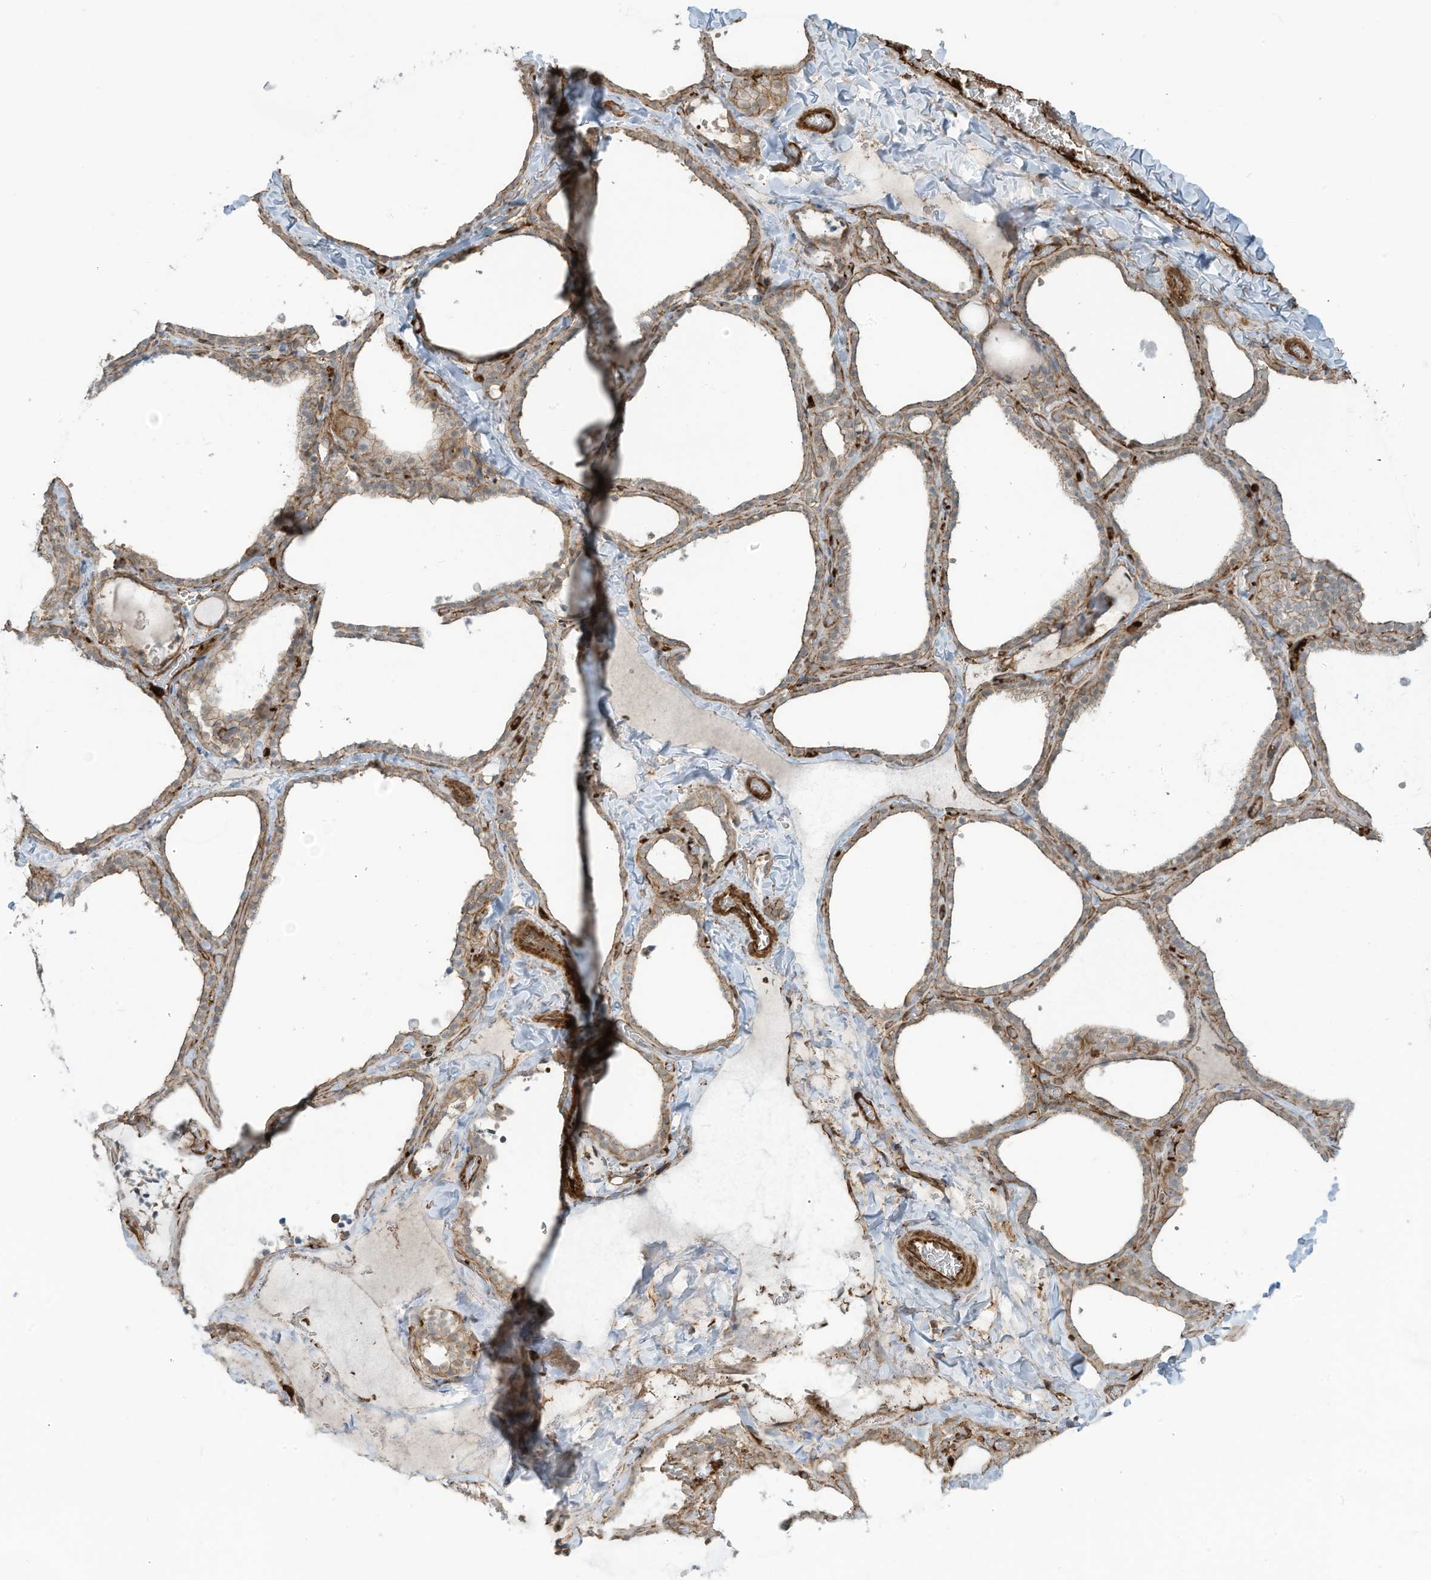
{"staining": {"intensity": "weak", "quantity": "25%-75%", "location": "cytoplasmic/membranous"}, "tissue": "thyroid gland", "cell_type": "Glandular cells", "image_type": "normal", "snomed": [{"axis": "morphology", "description": "Normal tissue, NOS"}, {"axis": "topography", "description": "Thyroid gland"}], "caption": "A low amount of weak cytoplasmic/membranous staining is appreciated in about 25%-75% of glandular cells in unremarkable thyroid gland. Ihc stains the protein of interest in brown and the nuclei are stained blue.", "gene": "SLC9A2", "patient": {"sex": "female", "age": 22}}